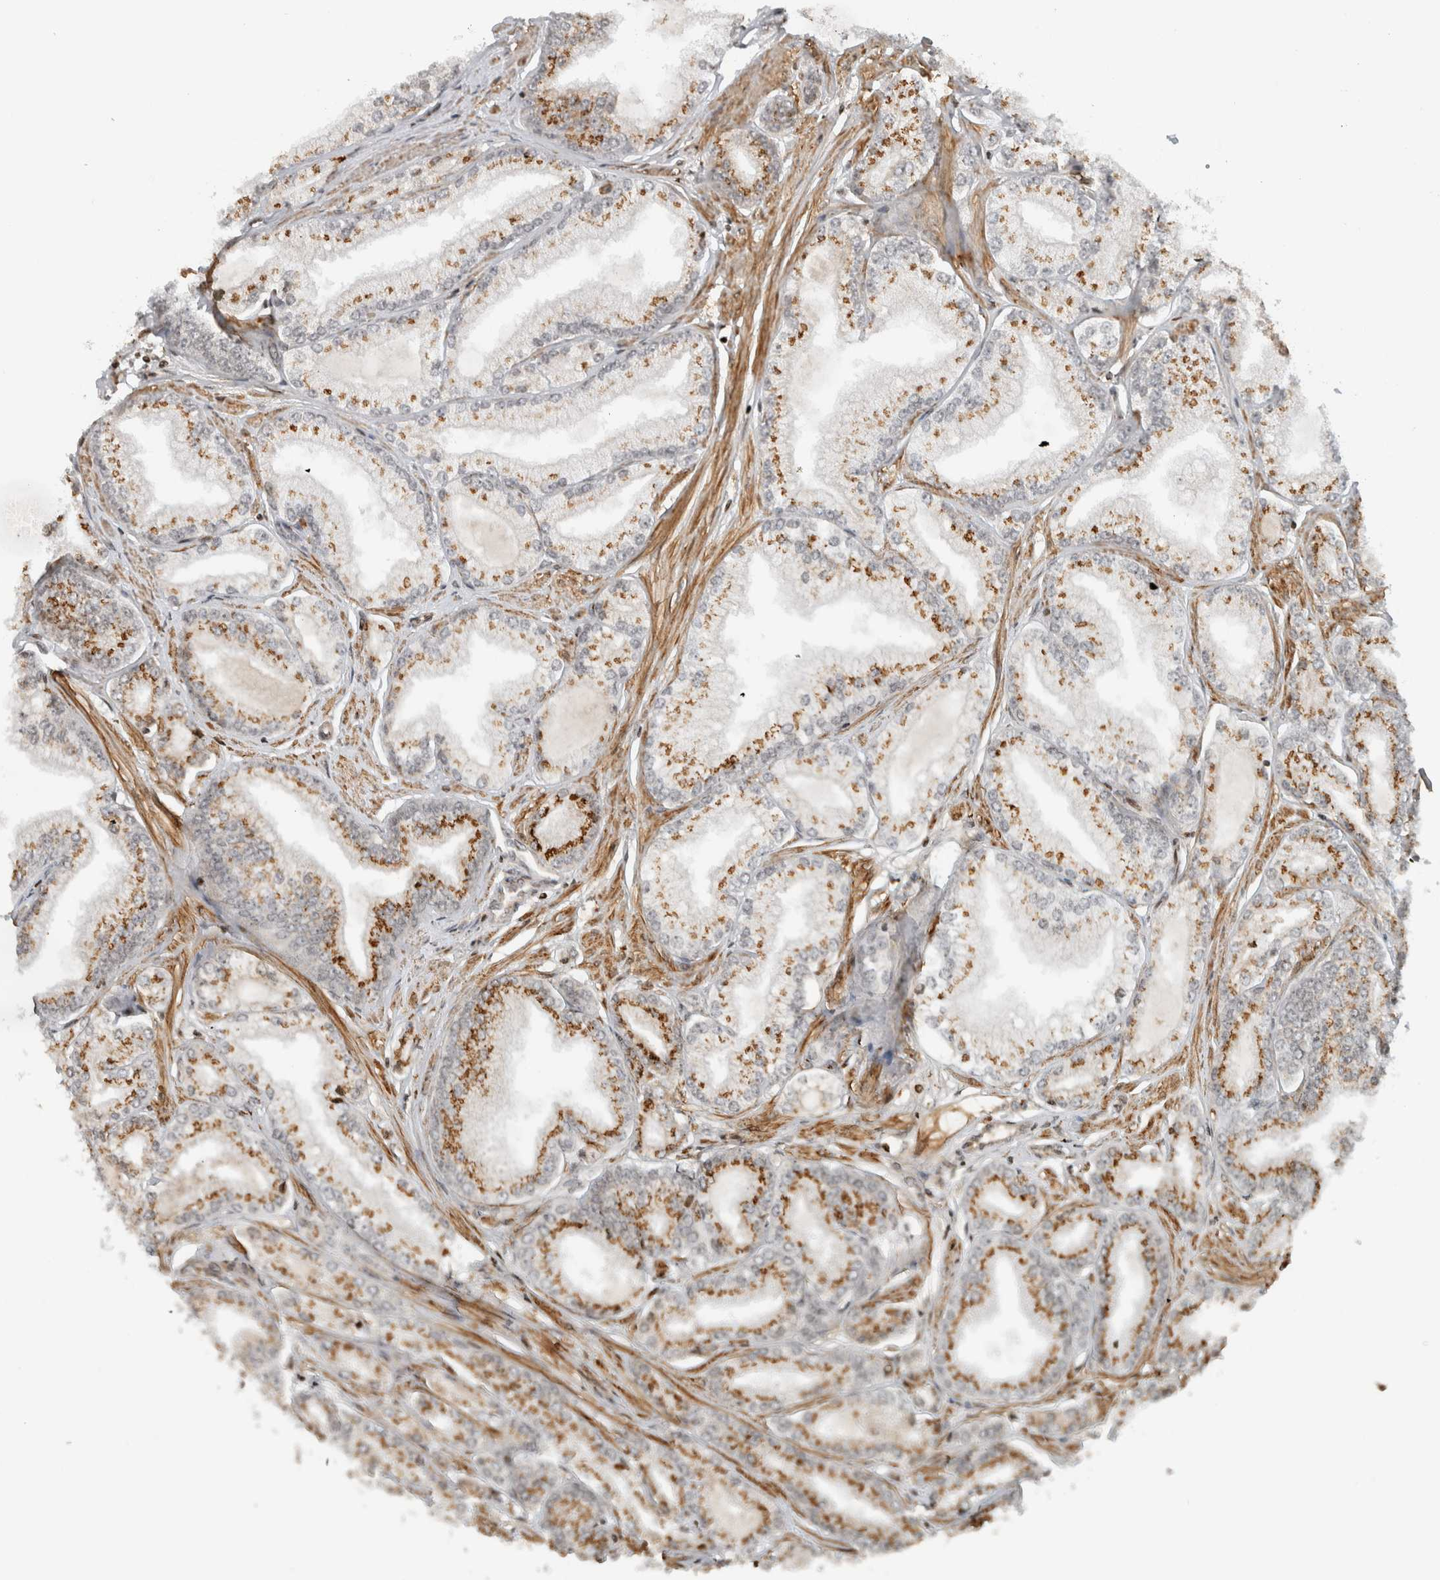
{"staining": {"intensity": "moderate", "quantity": ">75%", "location": "cytoplasmic/membranous"}, "tissue": "prostate cancer", "cell_type": "Tumor cells", "image_type": "cancer", "snomed": [{"axis": "morphology", "description": "Adenocarcinoma, Low grade"}, {"axis": "topography", "description": "Prostate"}], "caption": "High-power microscopy captured an immunohistochemistry histopathology image of prostate low-grade adenocarcinoma, revealing moderate cytoplasmic/membranous expression in approximately >75% of tumor cells. (DAB (3,3'-diaminobenzidine) = brown stain, brightfield microscopy at high magnification).", "gene": "GINS4", "patient": {"sex": "male", "age": 52}}